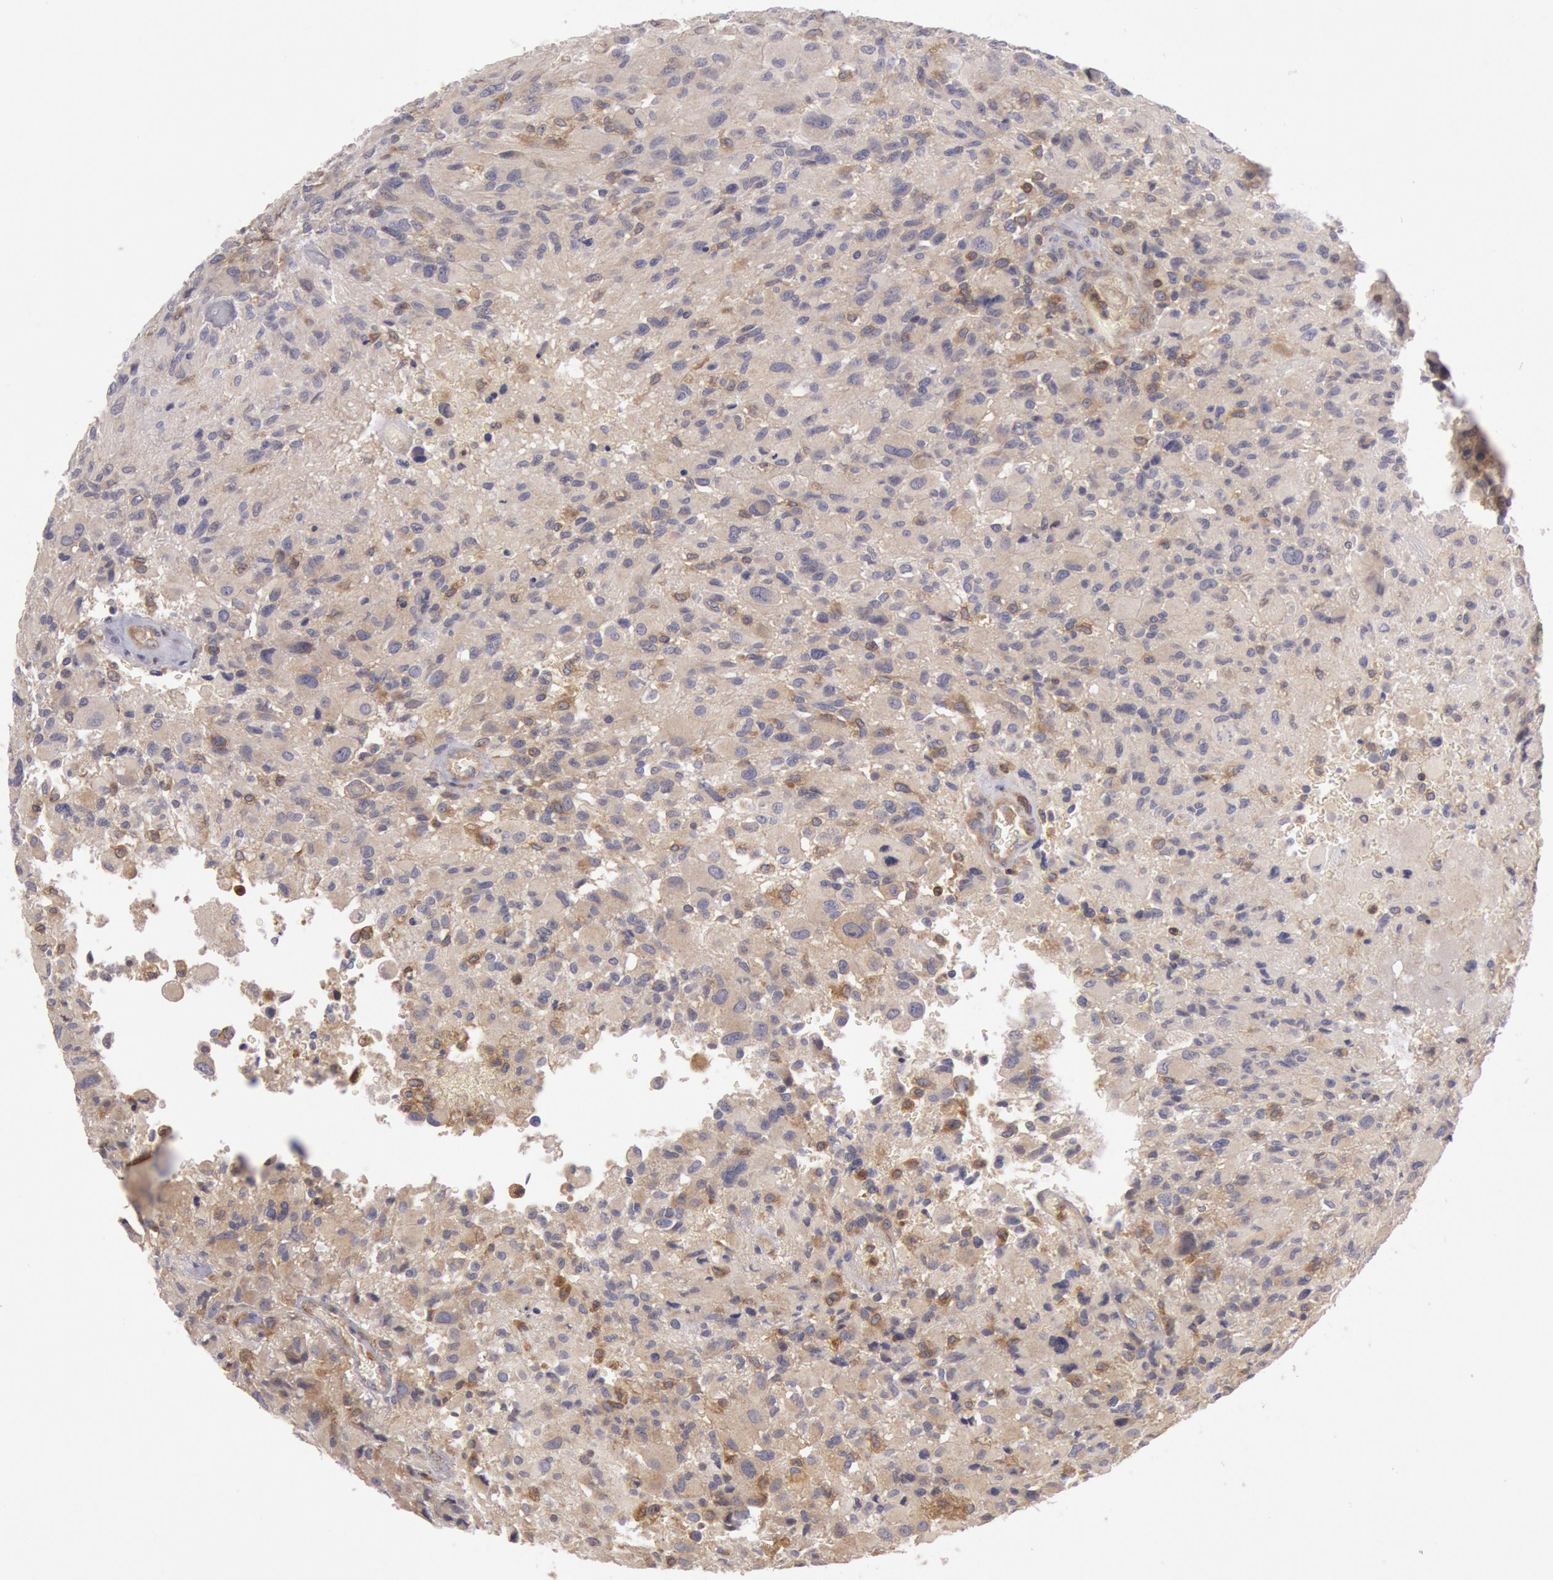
{"staining": {"intensity": "weak", "quantity": "<25%", "location": "cytoplasmic/membranous"}, "tissue": "glioma", "cell_type": "Tumor cells", "image_type": "cancer", "snomed": [{"axis": "morphology", "description": "Glioma, malignant, High grade"}, {"axis": "topography", "description": "Brain"}], "caption": "Photomicrograph shows no significant protein staining in tumor cells of malignant glioma (high-grade).", "gene": "PIK3R1", "patient": {"sex": "male", "age": 69}}